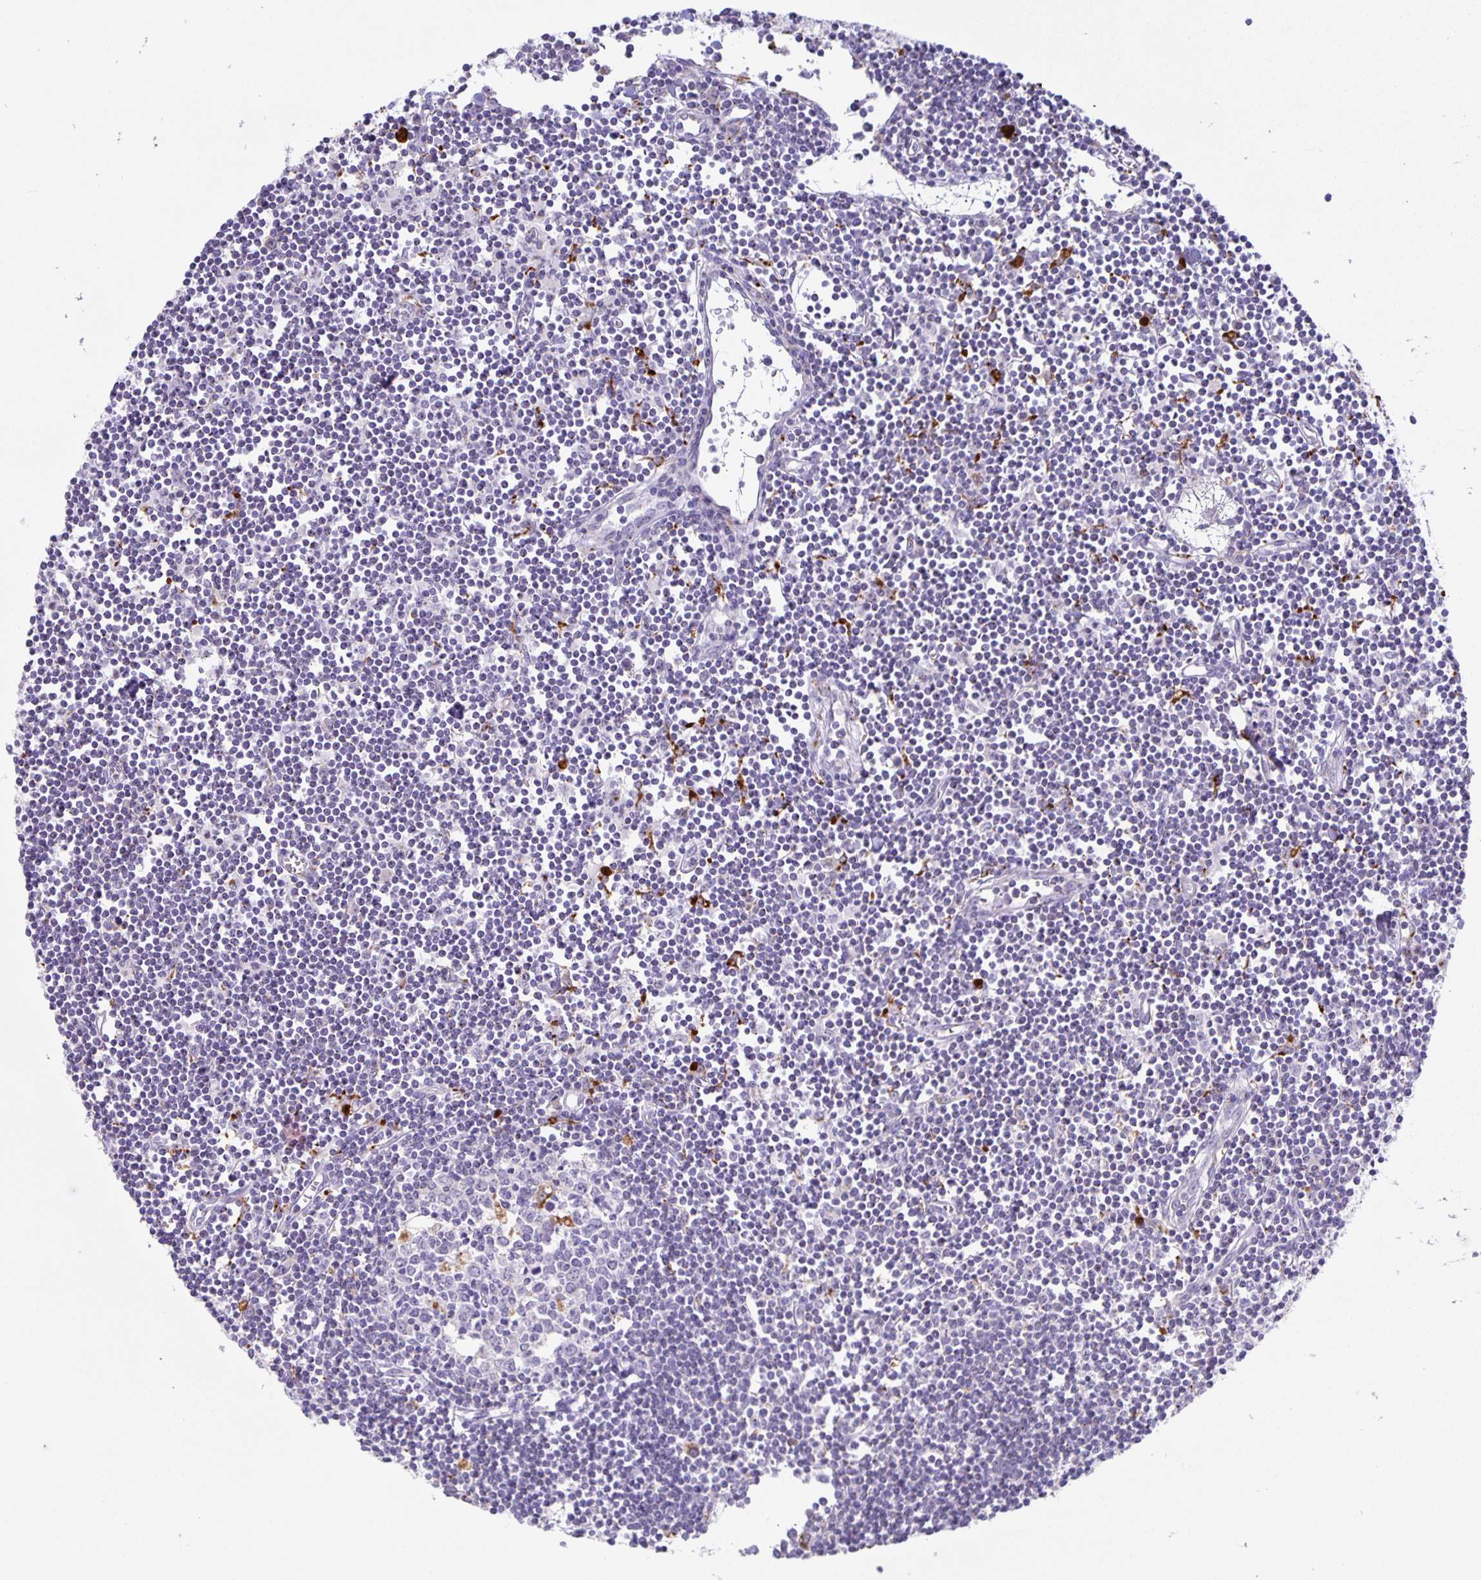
{"staining": {"intensity": "moderate", "quantity": "<25%", "location": "cytoplasmic/membranous"}, "tissue": "lymph node", "cell_type": "Germinal center cells", "image_type": "normal", "snomed": [{"axis": "morphology", "description": "Normal tissue, NOS"}, {"axis": "topography", "description": "Lymph node"}], "caption": "Brown immunohistochemical staining in normal human lymph node shows moderate cytoplasmic/membranous positivity in about <25% of germinal center cells.", "gene": "LIPA", "patient": {"sex": "female", "age": 65}}